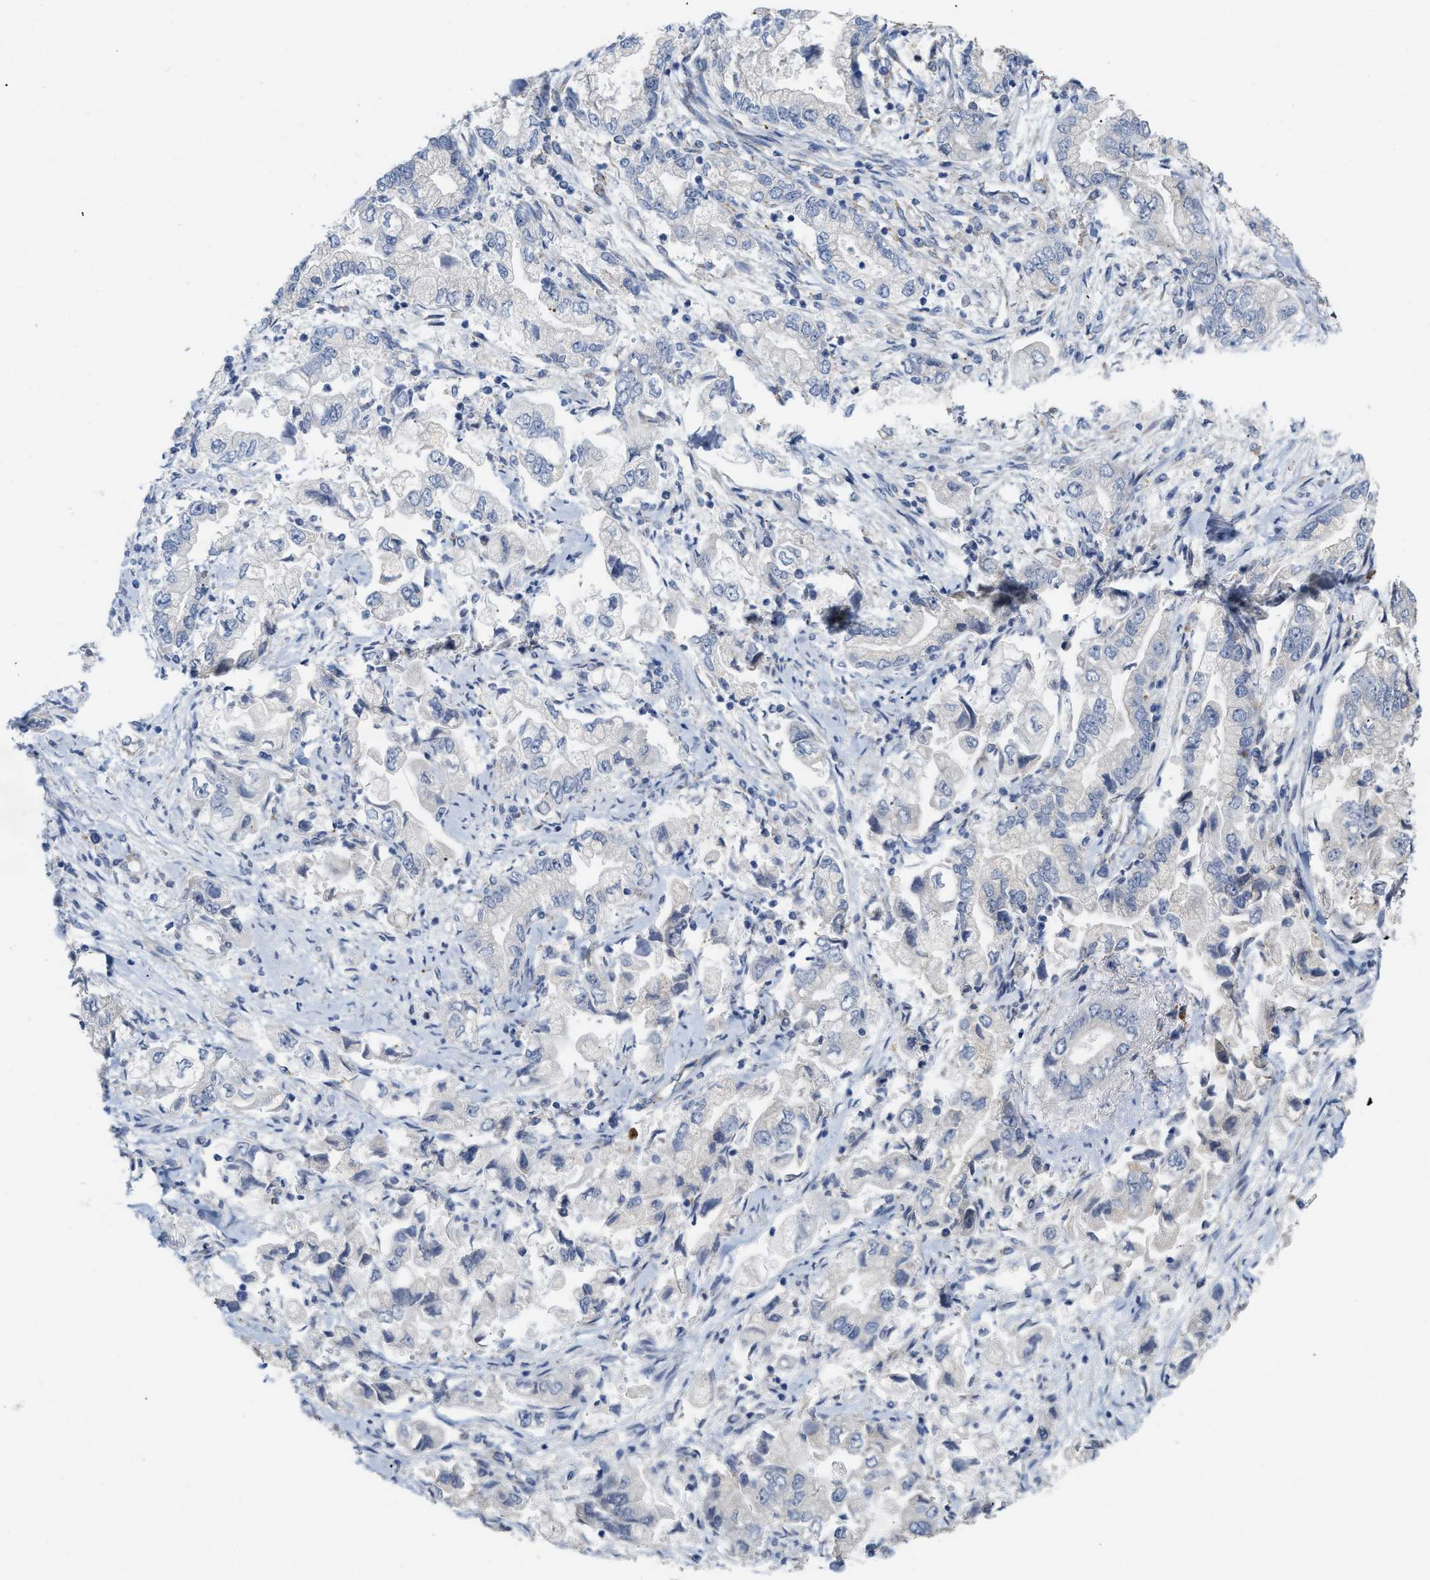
{"staining": {"intensity": "negative", "quantity": "none", "location": "none"}, "tissue": "stomach cancer", "cell_type": "Tumor cells", "image_type": "cancer", "snomed": [{"axis": "morphology", "description": "Normal tissue, NOS"}, {"axis": "morphology", "description": "Adenocarcinoma, NOS"}, {"axis": "topography", "description": "Stomach"}], "caption": "Immunohistochemistry of human adenocarcinoma (stomach) demonstrates no staining in tumor cells.", "gene": "RYR2", "patient": {"sex": "male", "age": 62}}